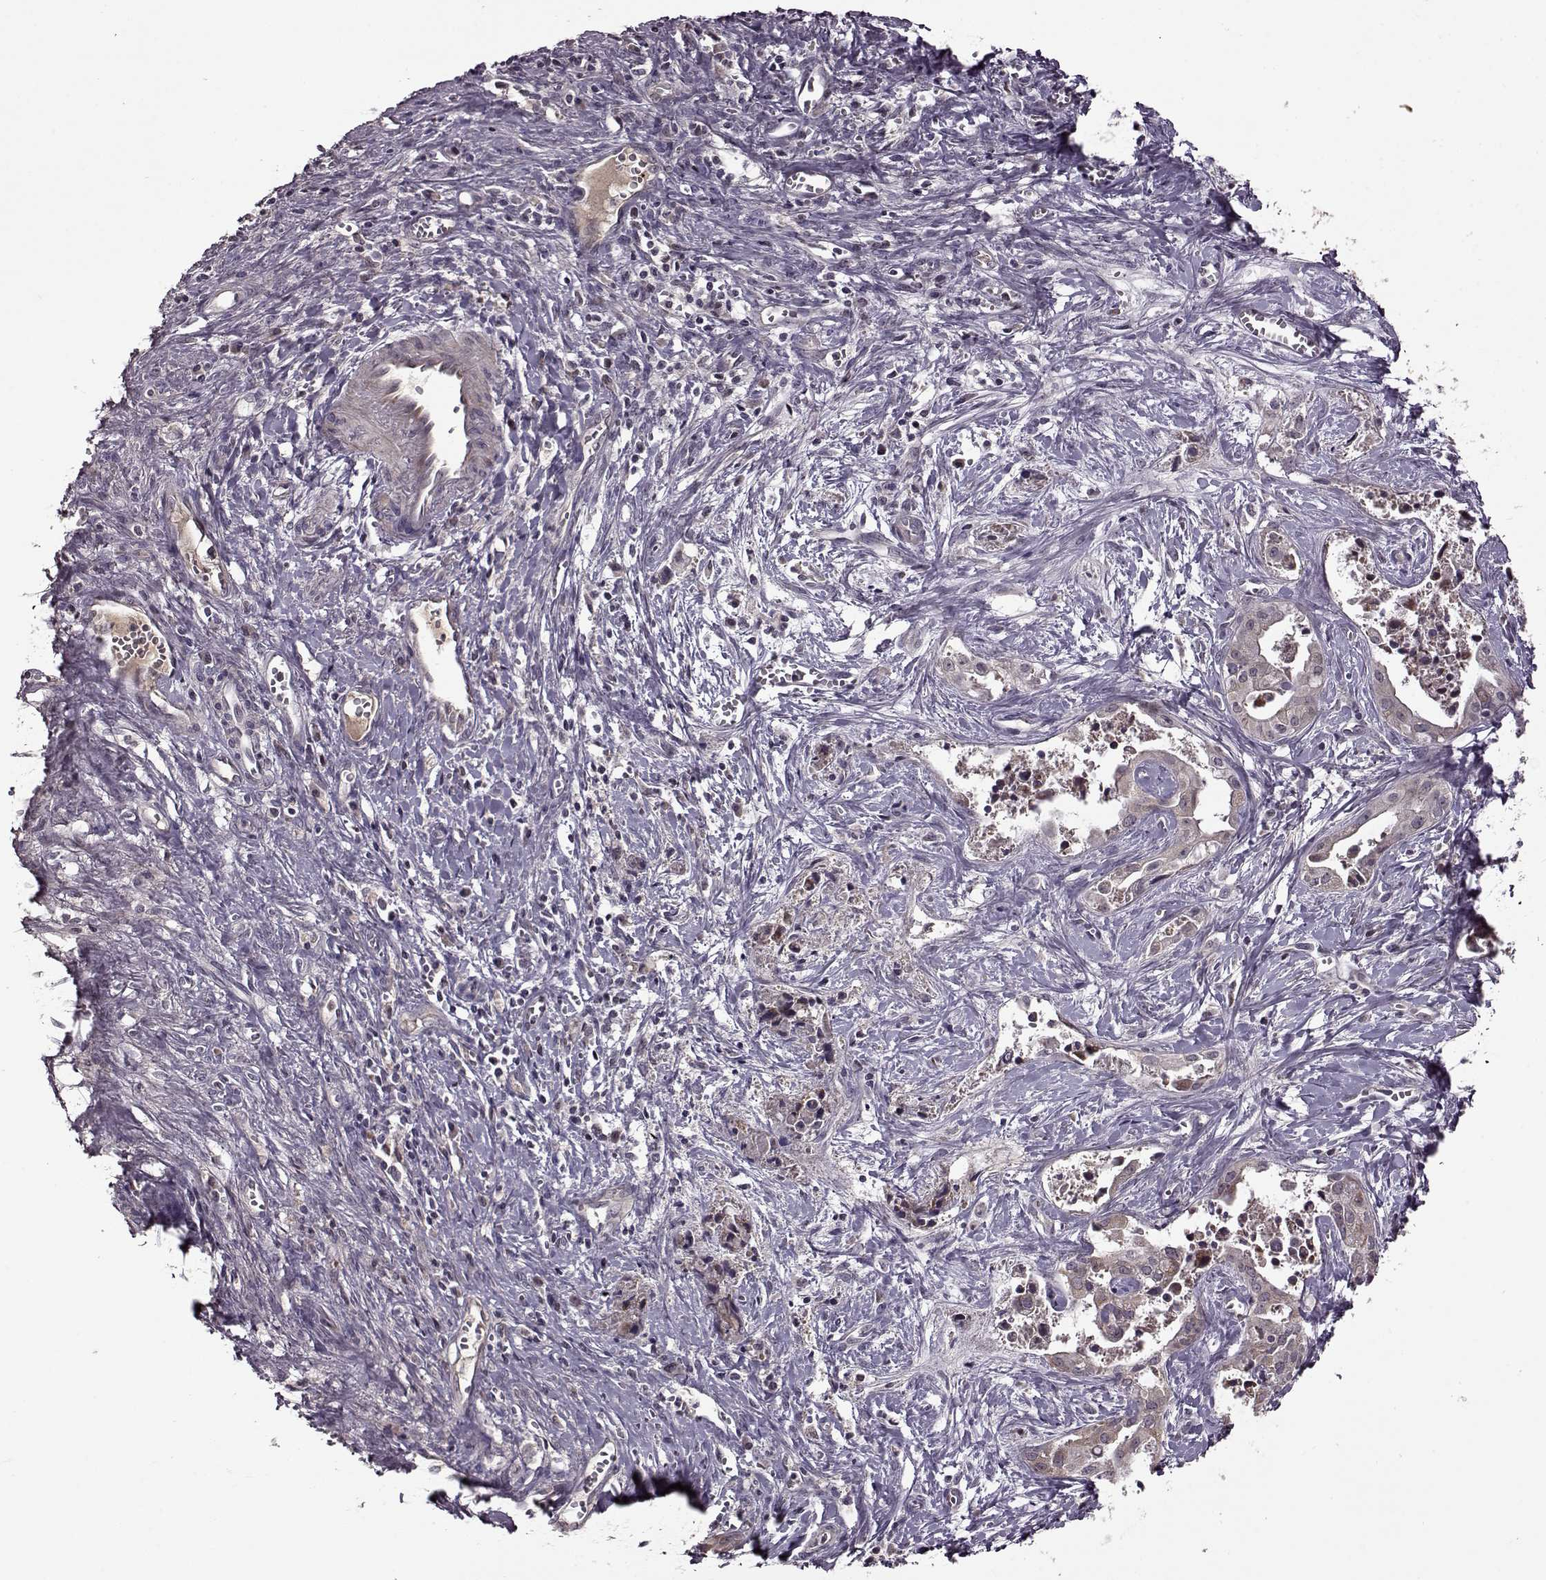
{"staining": {"intensity": "negative", "quantity": "none", "location": "none"}, "tissue": "liver cancer", "cell_type": "Tumor cells", "image_type": "cancer", "snomed": [{"axis": "morphology", "description": "Cholangiocarcinoma"}, {"axis": "topography", "description": "Liver"}], "caption": "Tumor cells are negative for protein expression in human cholangiocarcinoma (liver).", "gene": "MAIP1", "patient": {"sex": "female", "age": 65}}